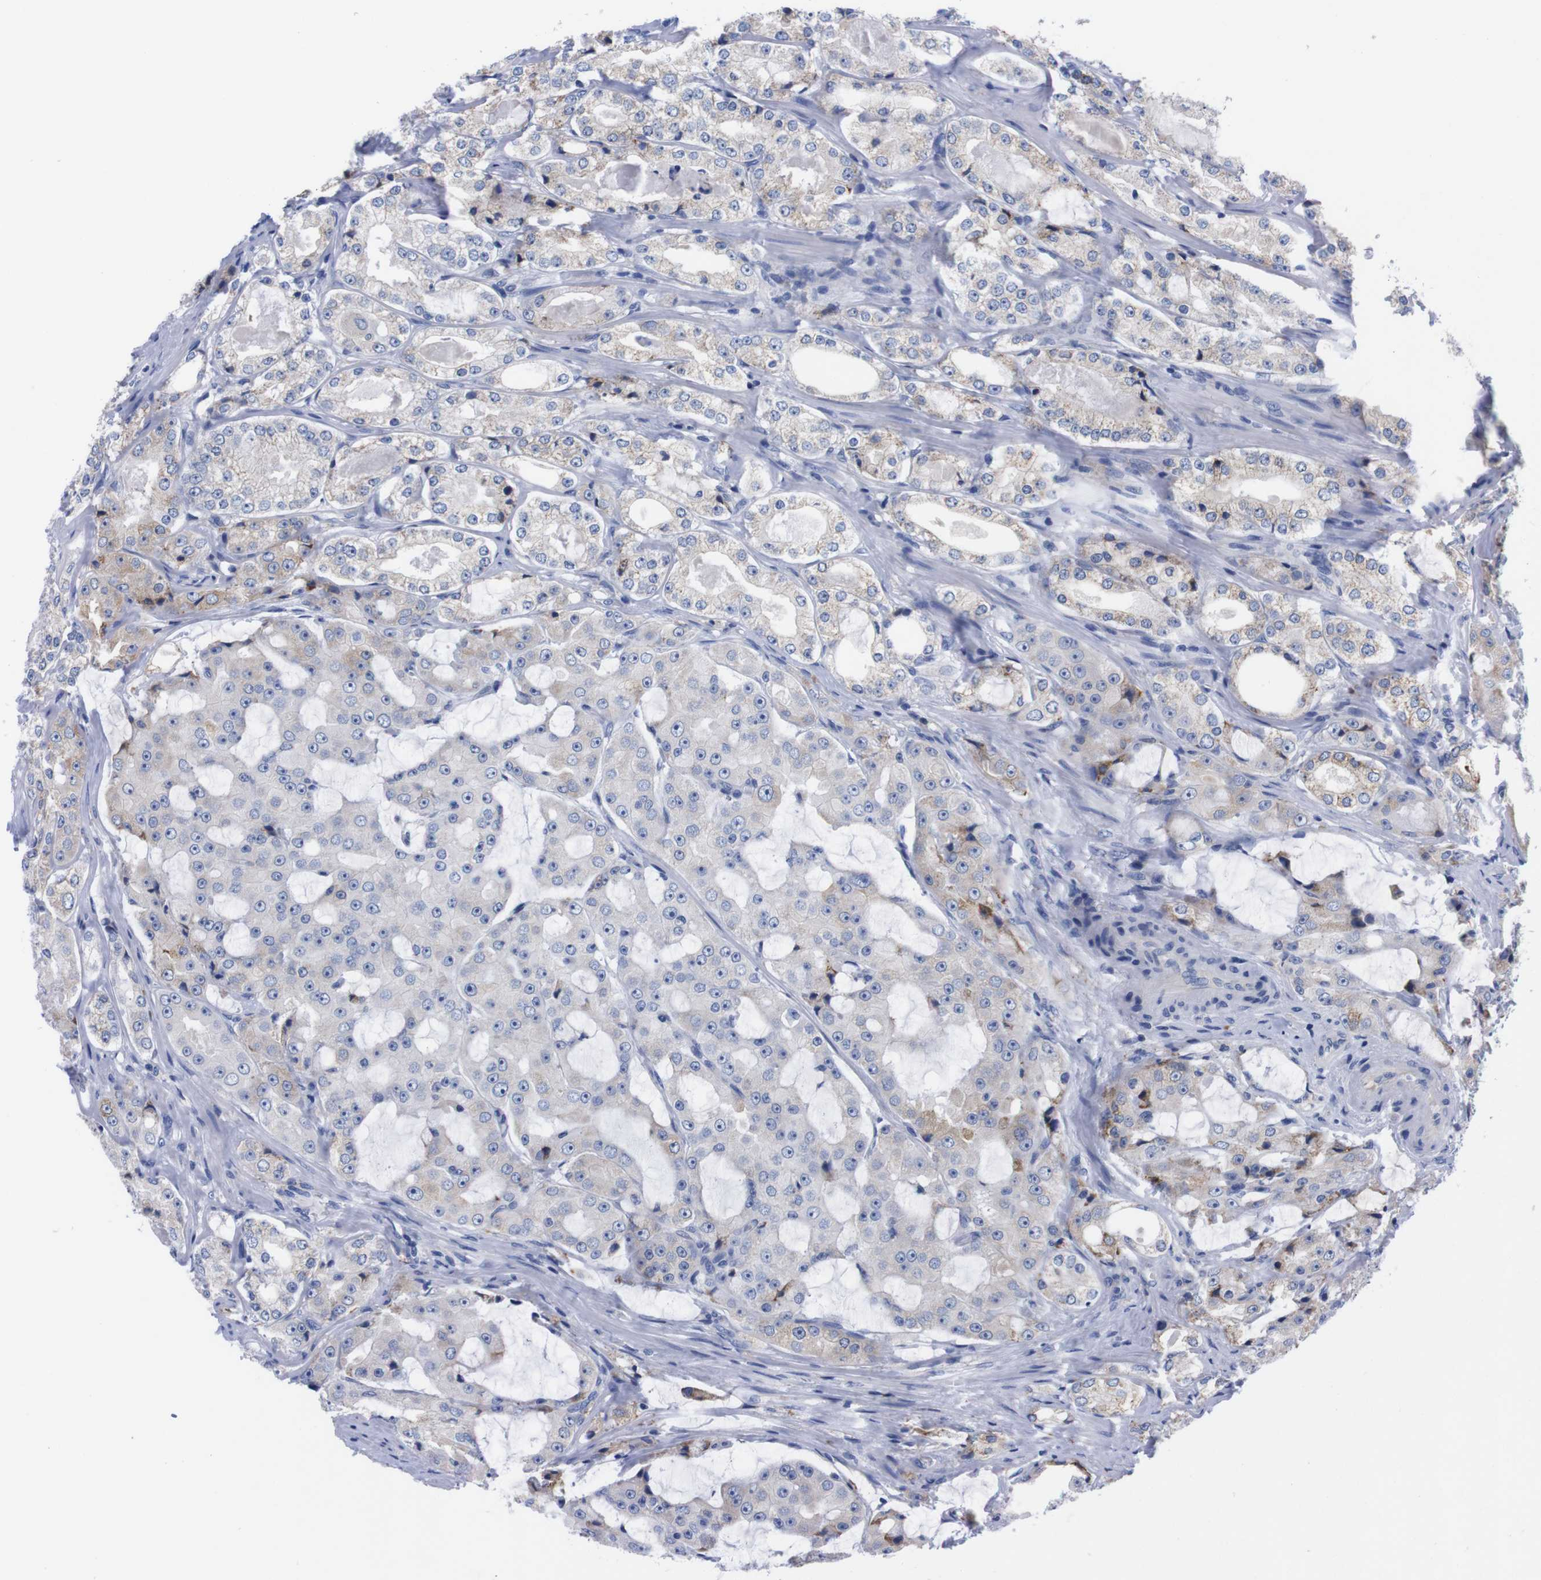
{"staining": {"intensity": "moderate", "quantity": "<25%", "location": "cytoplasmic/membranous"}, "tissue": "prostate cancer", "cell_type": "Tumor cells", "image_type": "cancer", "snomed": [{"axis": "morphology", "description": "Adenocarcinoma, High grade"}, {"axis": "topography", "description": "Prostate"}], "caption": "Prostate high-grade adenocarcinoma was stained to show a protein in brown. There is low levels of moderate cytoplasmic/membranous positivity in approximately <25% of tumor cells.", "gene": "NEBL", "patient": {"sex": "male", "age": 73}}